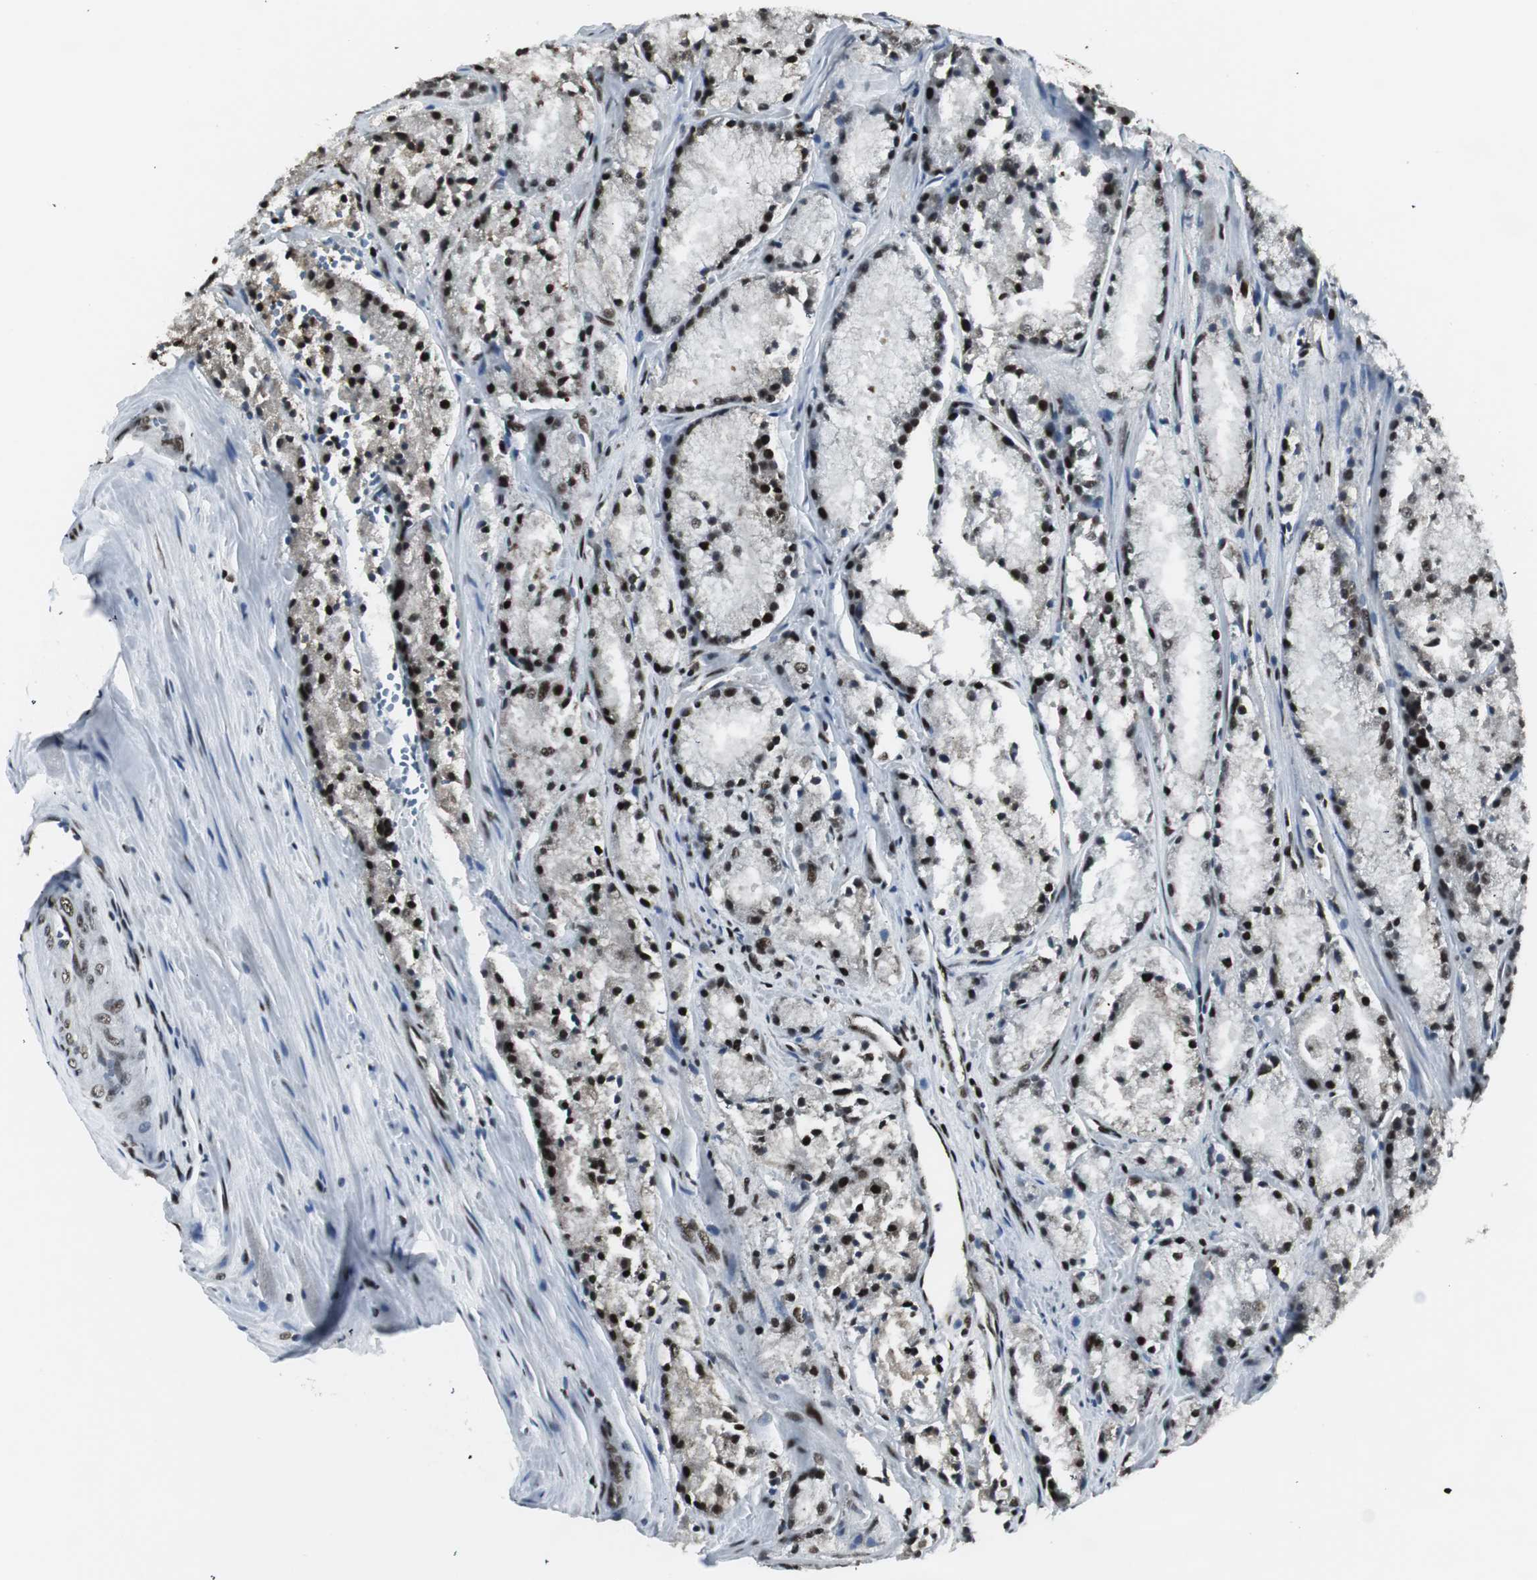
{"staining": {"intensity": "strong", "quantity": ">75%", "location": "nuclear"}, "tissue": "prostate cancer", "cell_type": "Tumor cells", "image_type": "cancer", "snomed": [{"axis": "morphology", "description": "Adenocarcinoma, Low grade"}, {"axis": "topography", "description": "Prostate"}], "caption": "Tumor cells show strong nuclear positivity in about >75% of cells in prostate cancer (low-grade adenocarcinoma). Immunohistochemistry stains the protein of interest in brown and the nuclei are stained blue.", "gene": "PARN", "patient": {"sex": "male", "age": 64}}